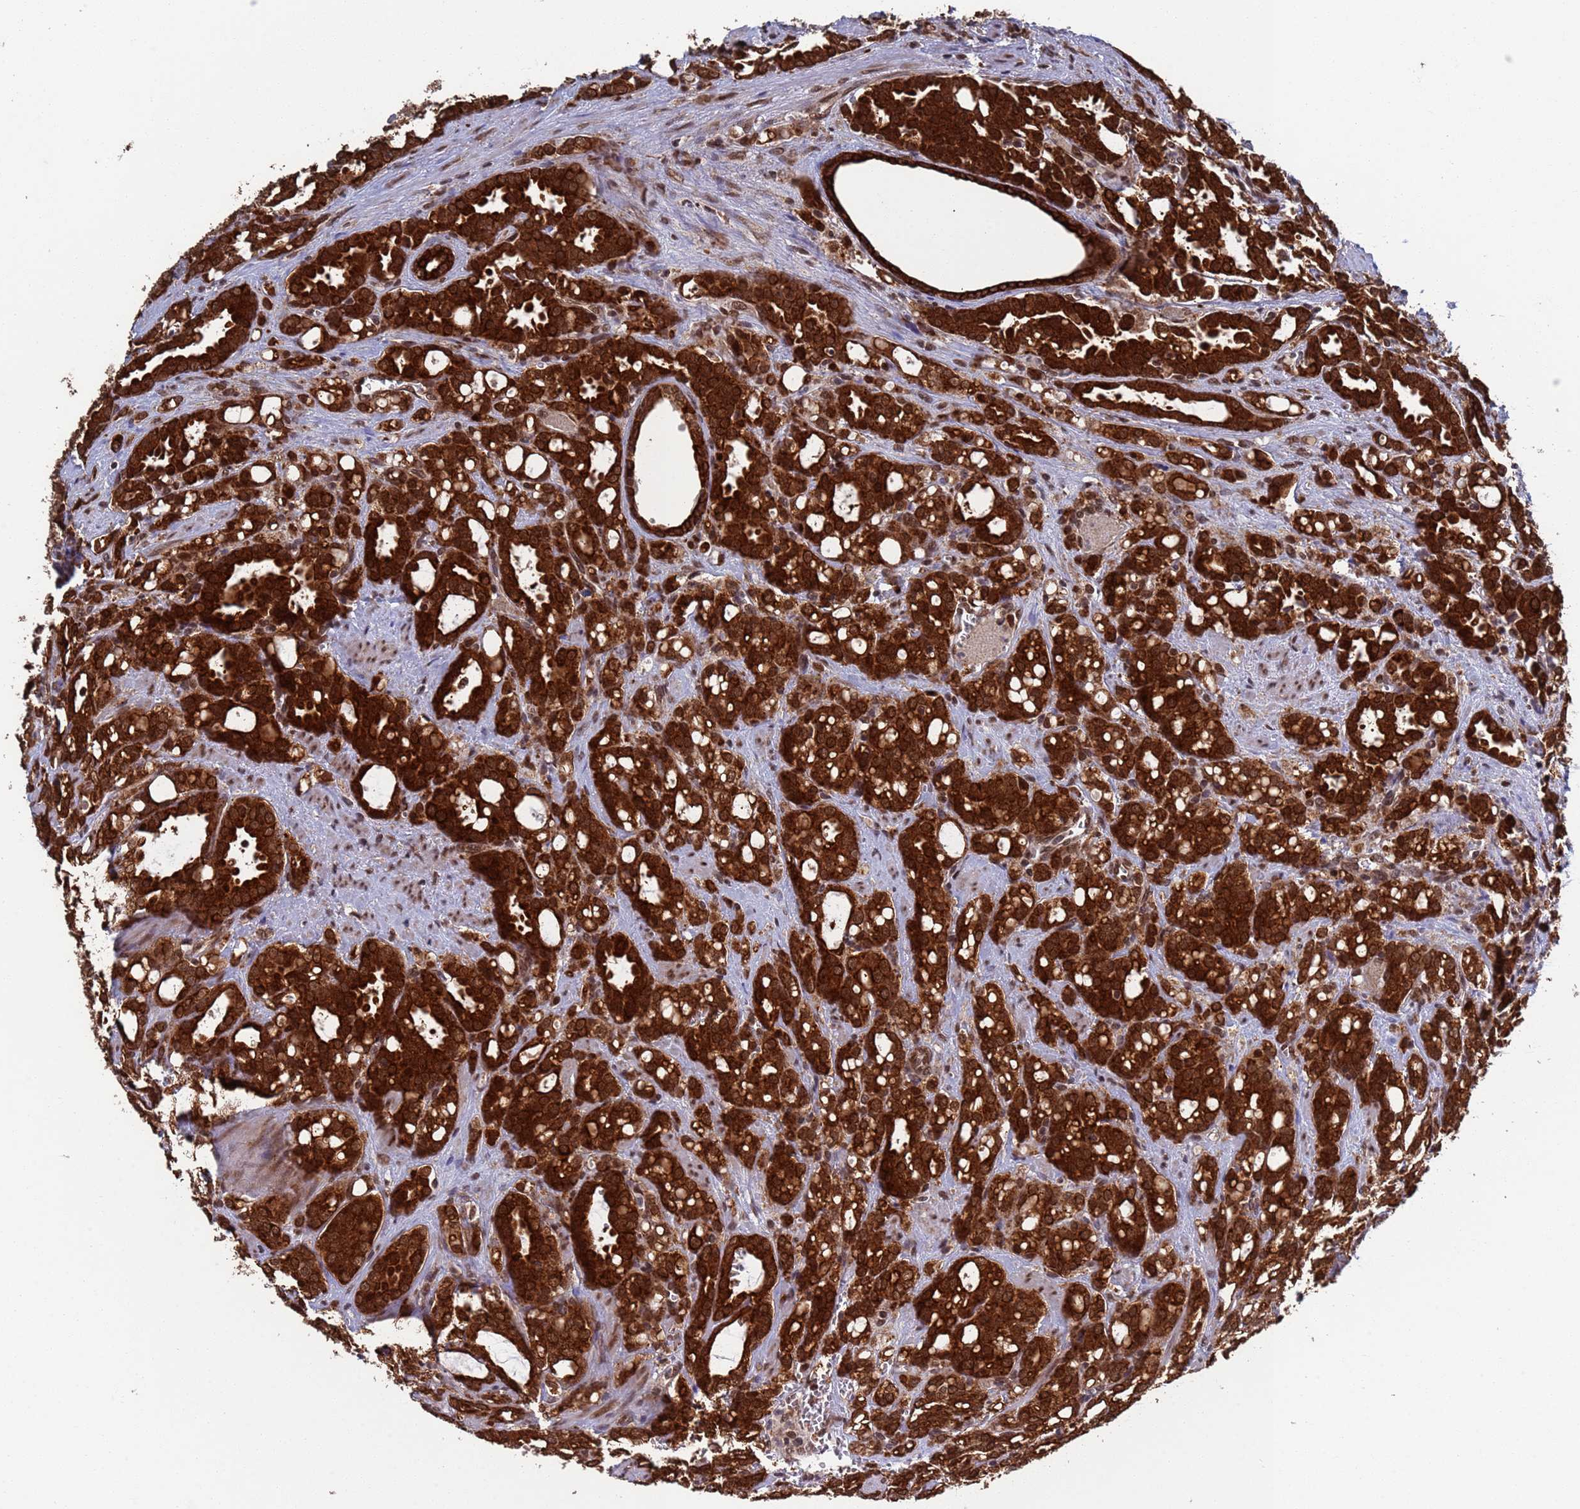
{"staining": {"intensity": "strong", "quantity": ">75%", "location": "cytoplasmic/membranous,nuclear"}, "tissue": "prostate cancer", "cell_type": "Tumor cells", "image_type": "cancer", "snomed": [{"axis": "morphology", "description": "Adenocarcinoma, High grade"}, {"axis": "topography", "description": "Prostate"}], "caption": "Protein analysis of adenocarcinoma (high-grade) (prostate) tissue exhibits strong cytoplasmic/membranous and nuclear expression in about >75% of tumor cells.", "gene": "FUBP3", "patient": {"sex": "male", "age": 72}}